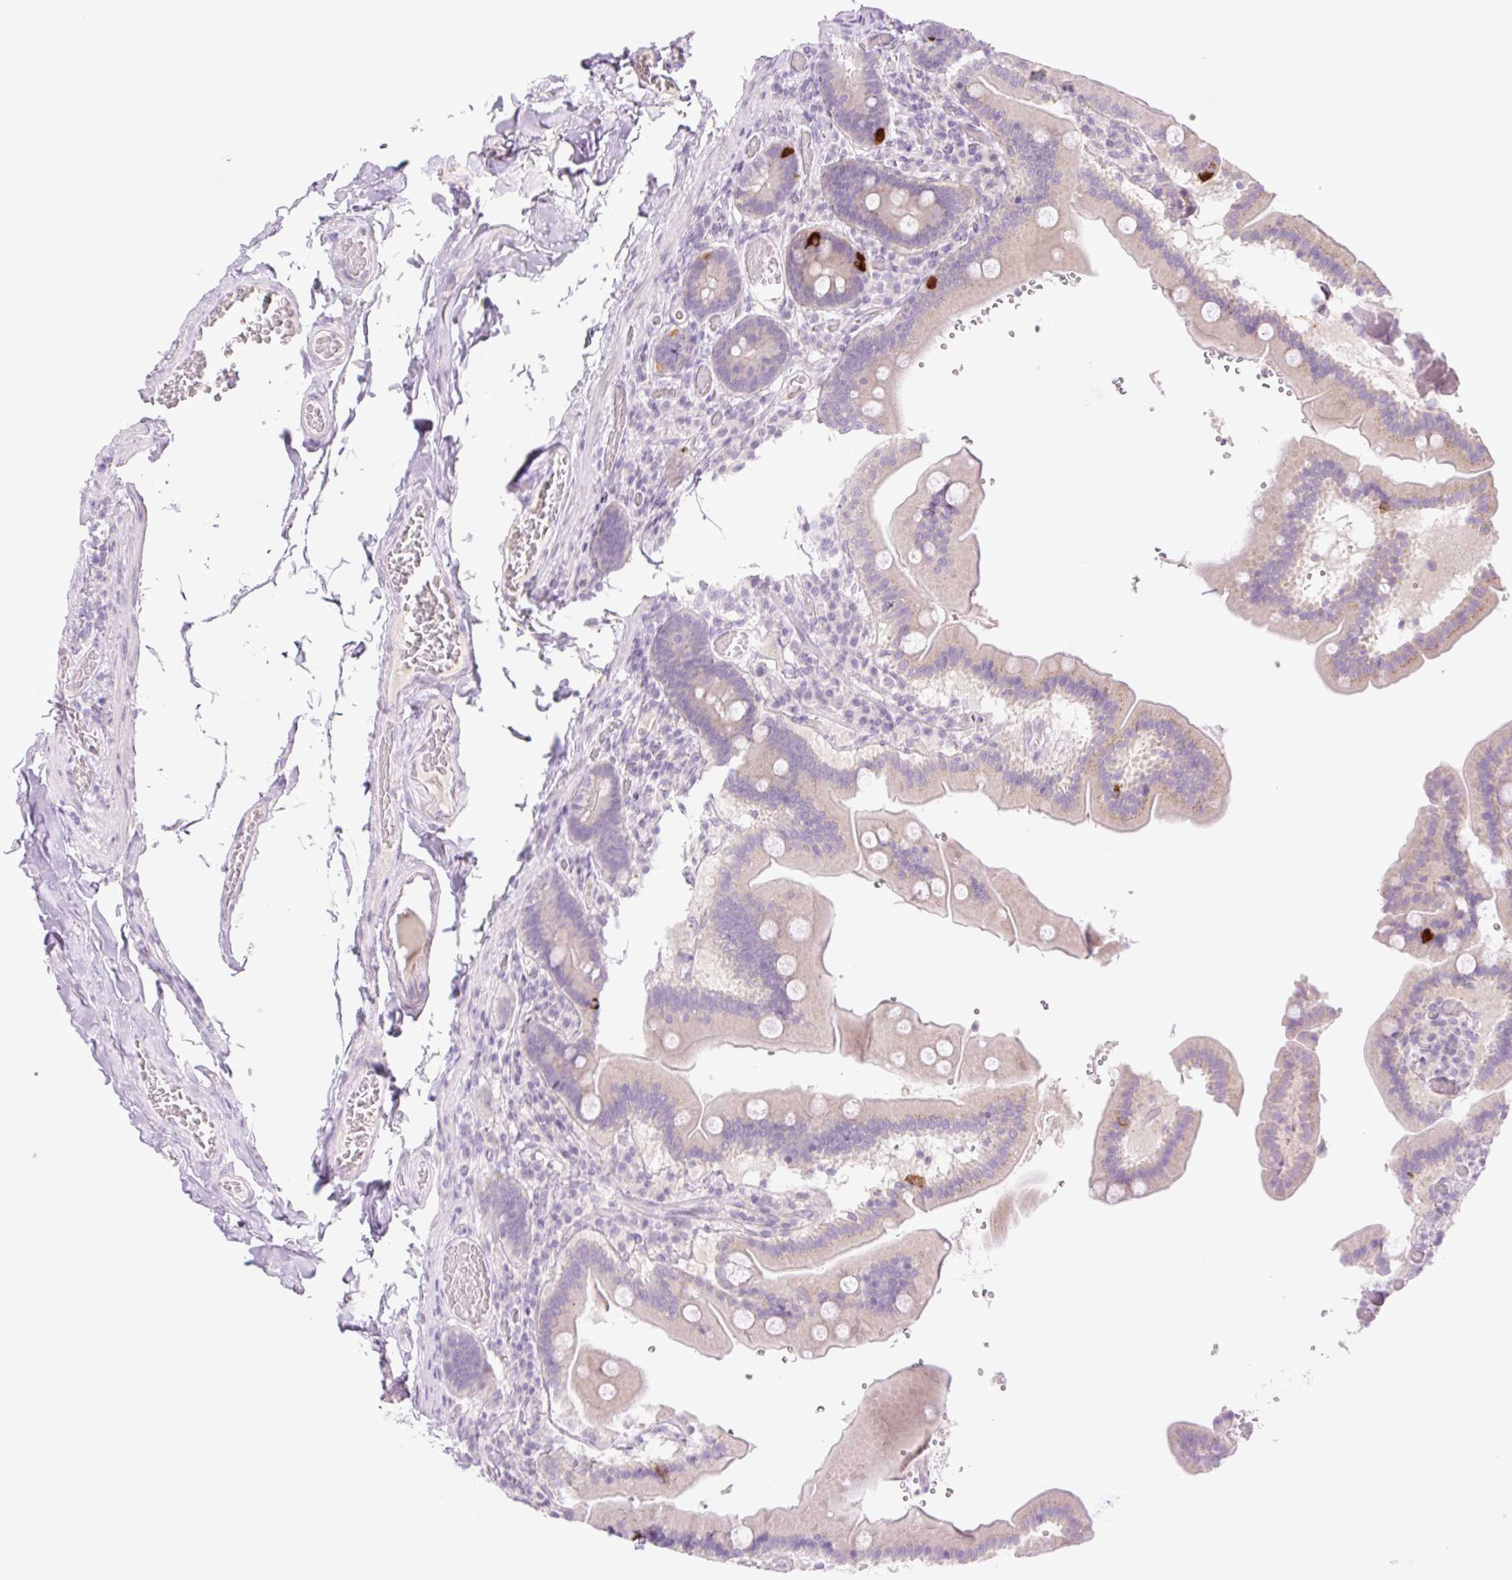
{"staining": {"intensity": "negative", "quantity": "none", "location": "none"}, "tissue": "duodenum", "cell_type": "Glandular cells", "image_type": "normal", "snomed": [{"axis": "morphology", "description": "Normal tissue, NOS"}, {"axis": "topography", "description": "Duodenum"}], "caption": "IHC of normal duodenum demonstrates no positivity in glandular cells.", "gene": "TBX15", "patient": {"sex": "female", "age": 62}}